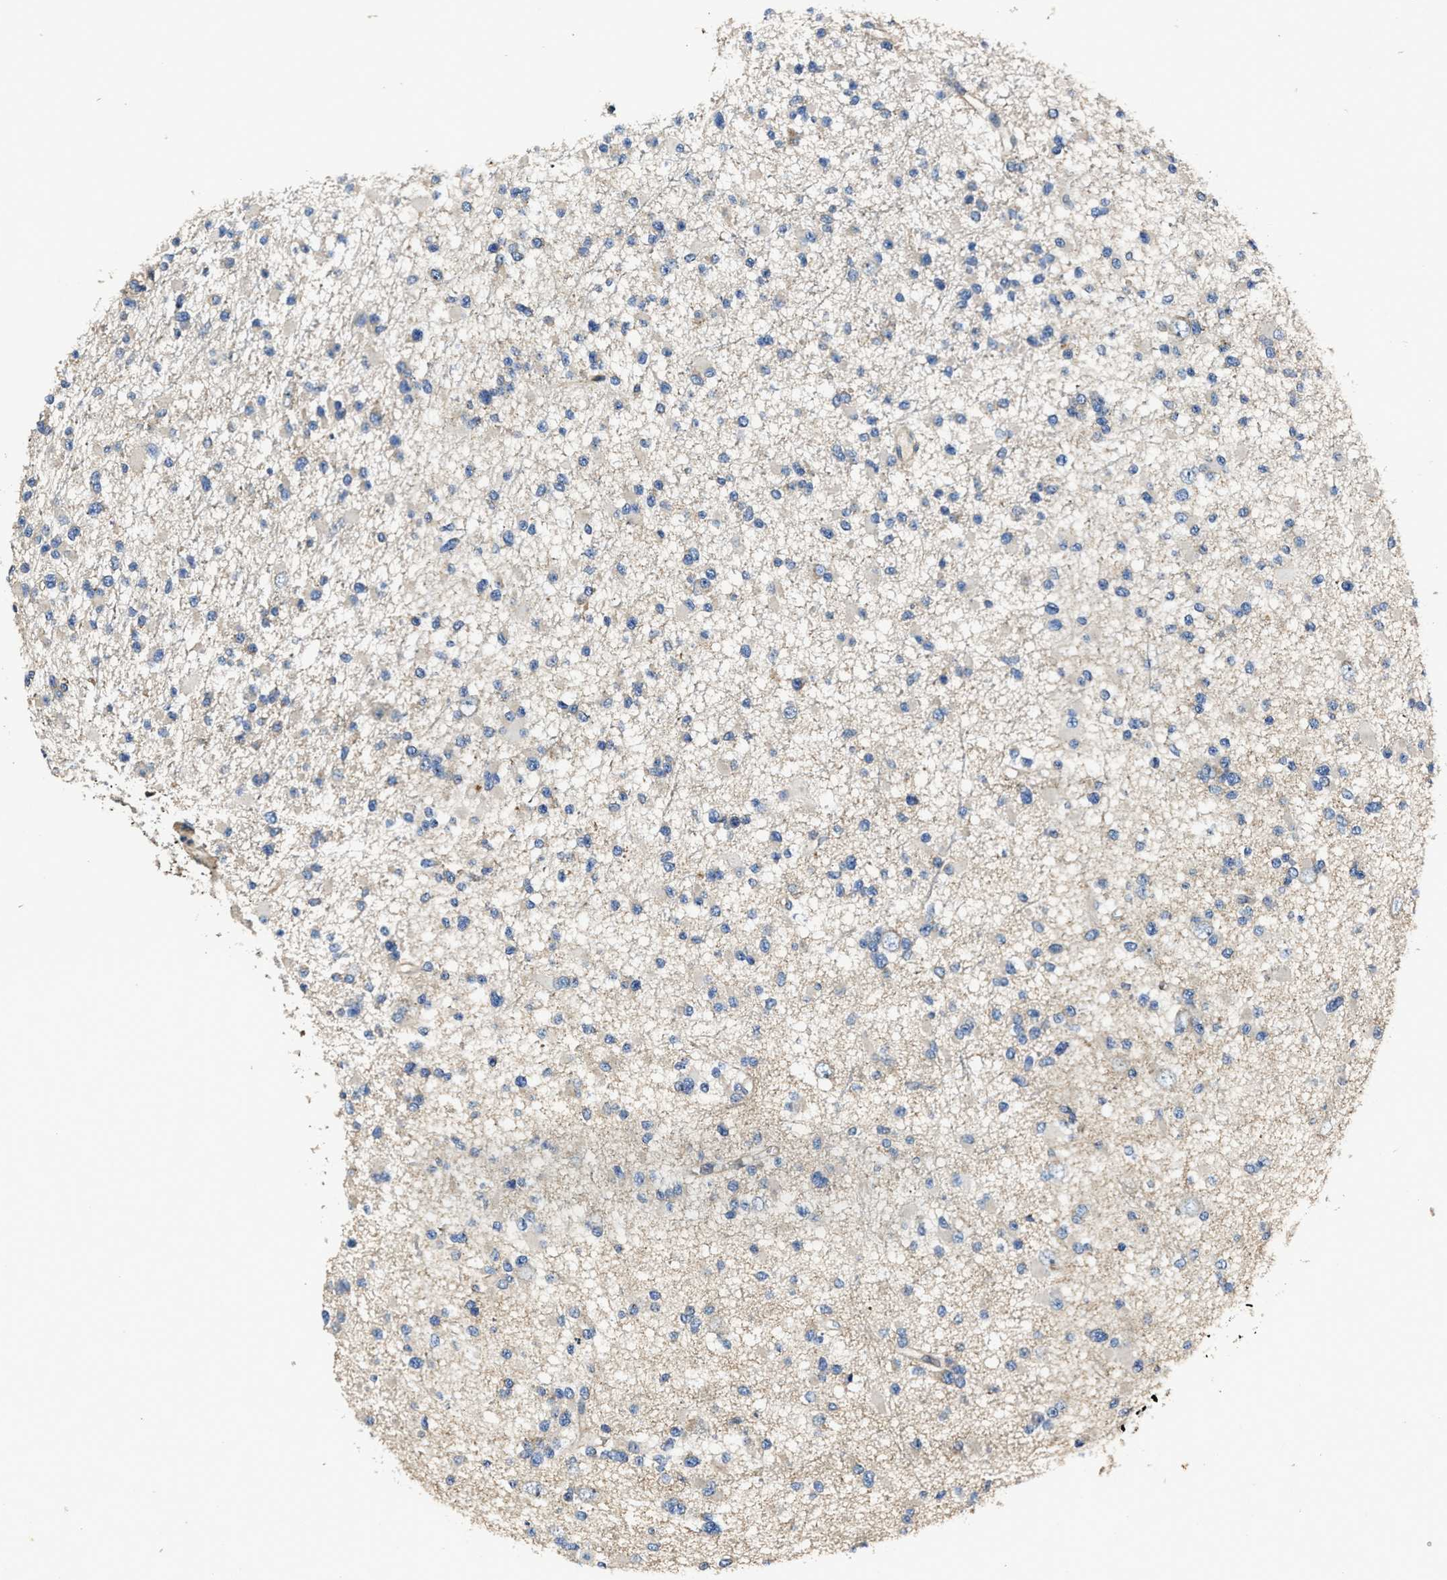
{"staining": {"intensity": "negative", "quantity": "none", "location": "none"}, "tissue": "glioma", "cell_type": "Tumor cells", "image_type": "cancer", "snomed": [{"axis": "morphology", "description": "Glioma, malignant, Low grade"}, {"axis": "topography", "description": "Brain"}], "caption": "High magnification brightfield microscopy of glioma stained with DAB (brown) and counterstained with hematoxylin (blue): tumor cells show no significant staining.", "gene": "PTAR1", "patient": {"sex": "female", "age": 22}}